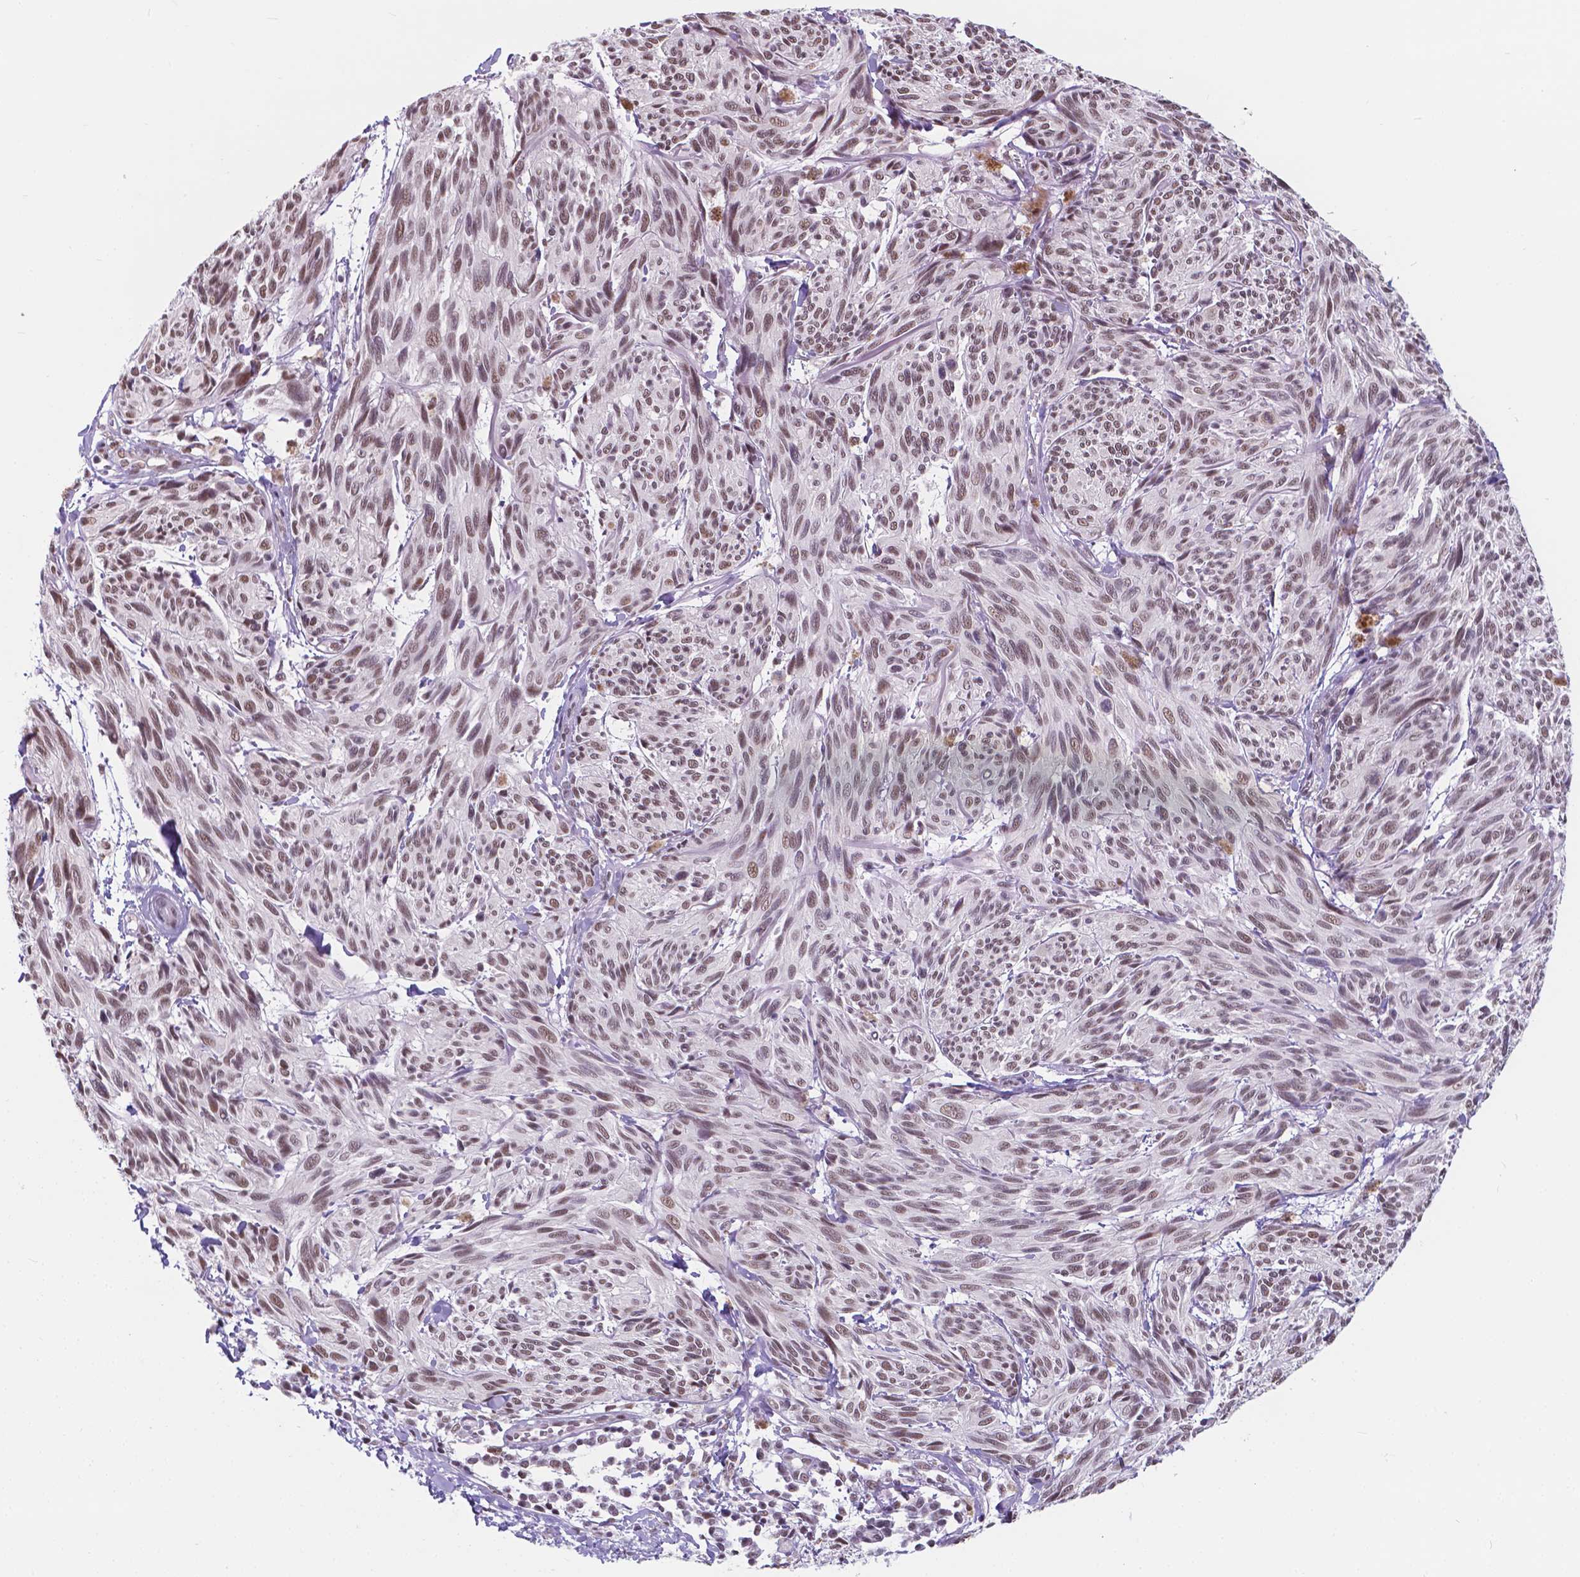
{"staining": {"intensity": "weak", "quantity": ">75%", "location": "nuclear"}, "tissue": "melanoma", "cell_type": "Tumor cells", "image_type": "cancer", "snomed": [{"axis": "morphology", "description": "Malignant melanoma, NOS"}, {"axis": "topography", "description": "Skin"}], "caption": "Human malignant melanoma stained for a protein (brown) demonstrates weak nuclear positive staining in about >75% of tumor cells.", "gene": "BCAS2", "patient": {"sex": "male", "age": 79}}